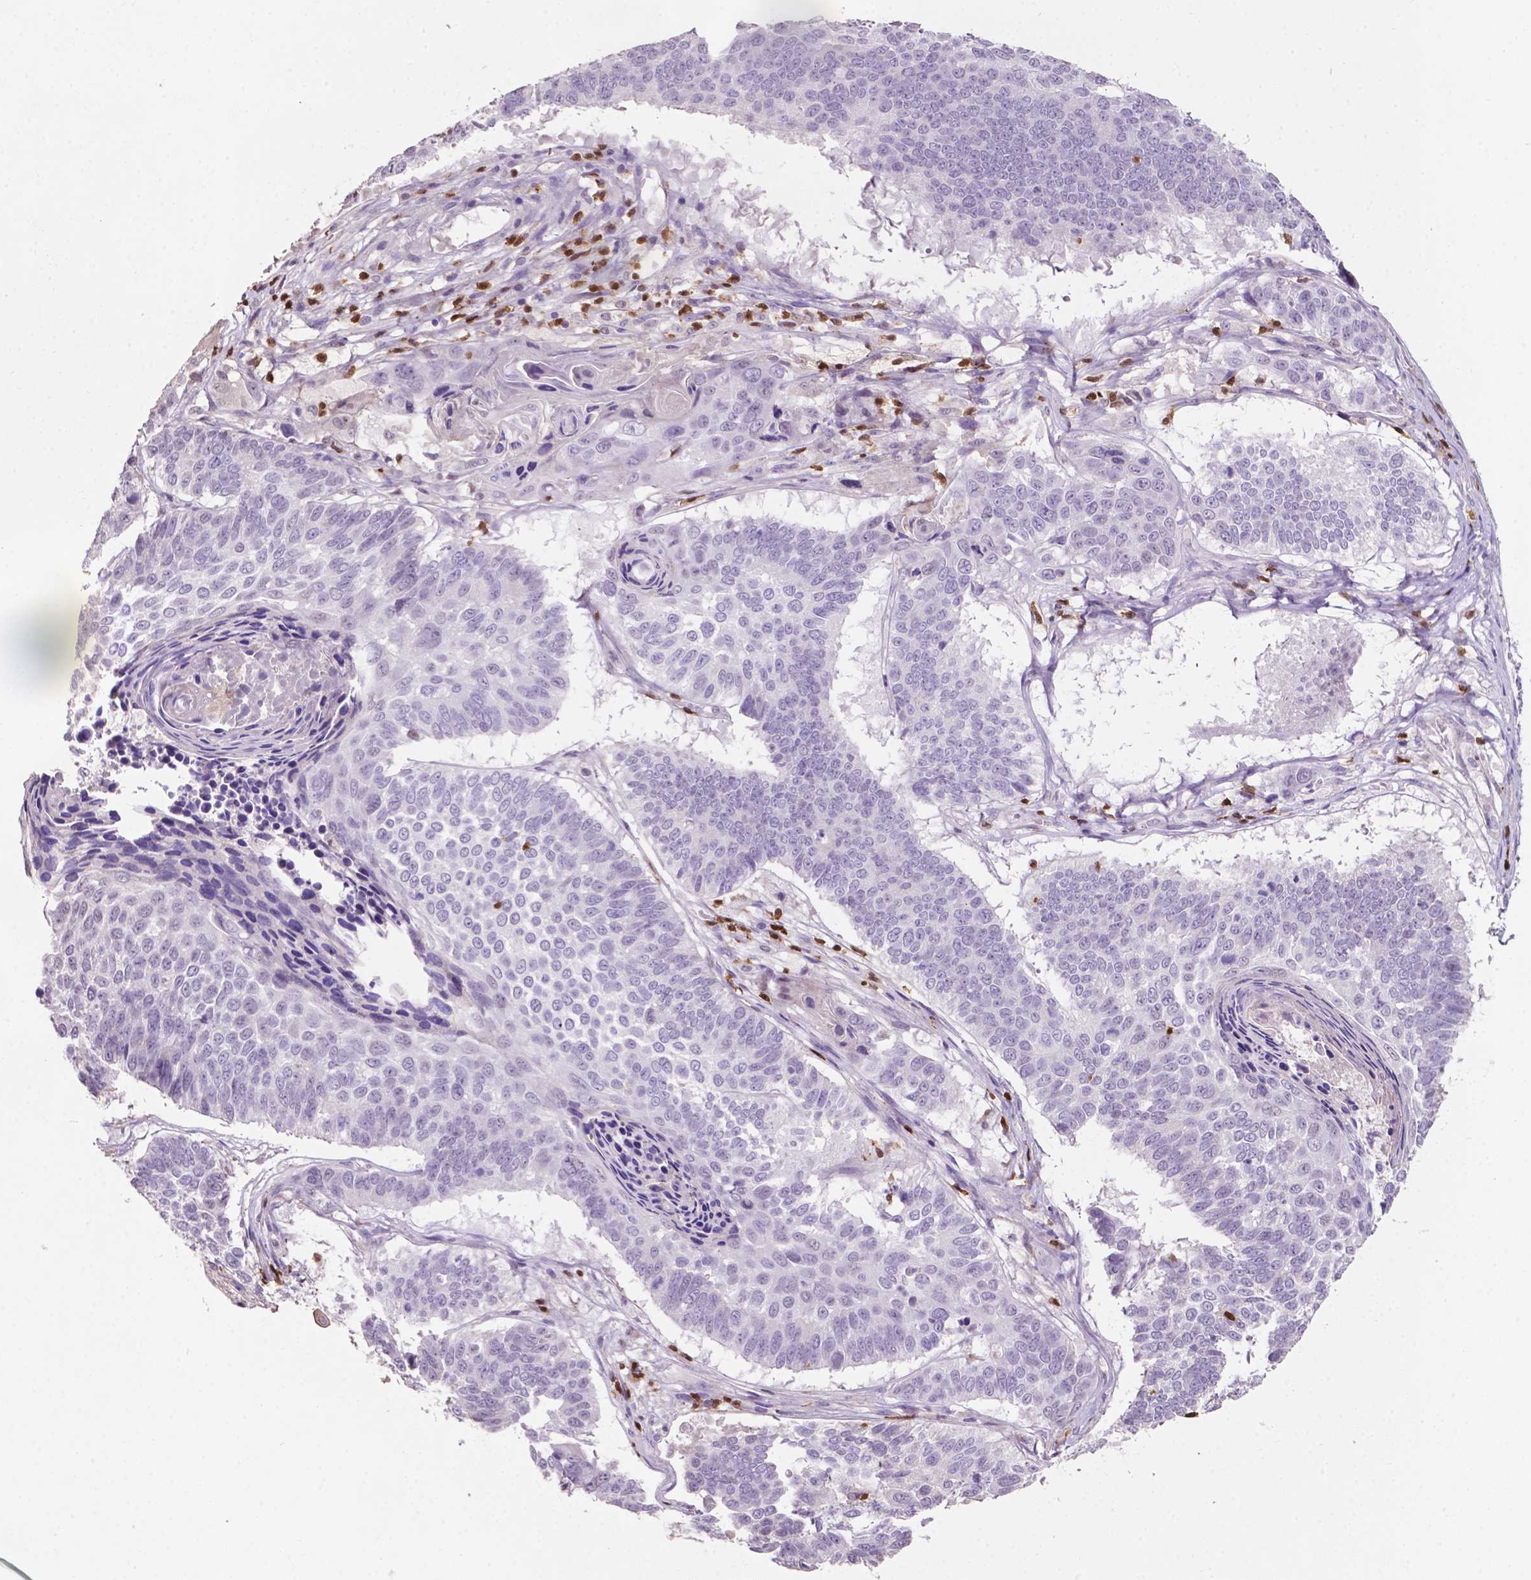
{"staining": {"intensity": "negative", "quantity": "none", "location": "none"}, "tissue": "lung cancer", "cell_type": "Tumor cells", "image_type": "cancer", "snomed": [{"axis": "morphology", "description": "Squamous cell carcinoma, NOS"}, {"axis": "topography", "description": "Lung"}], "caption": "Lung cancer was stained to show a protein in brown. There is no significant expression in tumor cells.", "gene": "TBC1D10C", "patient": {"sex": "male", "age": 73}}